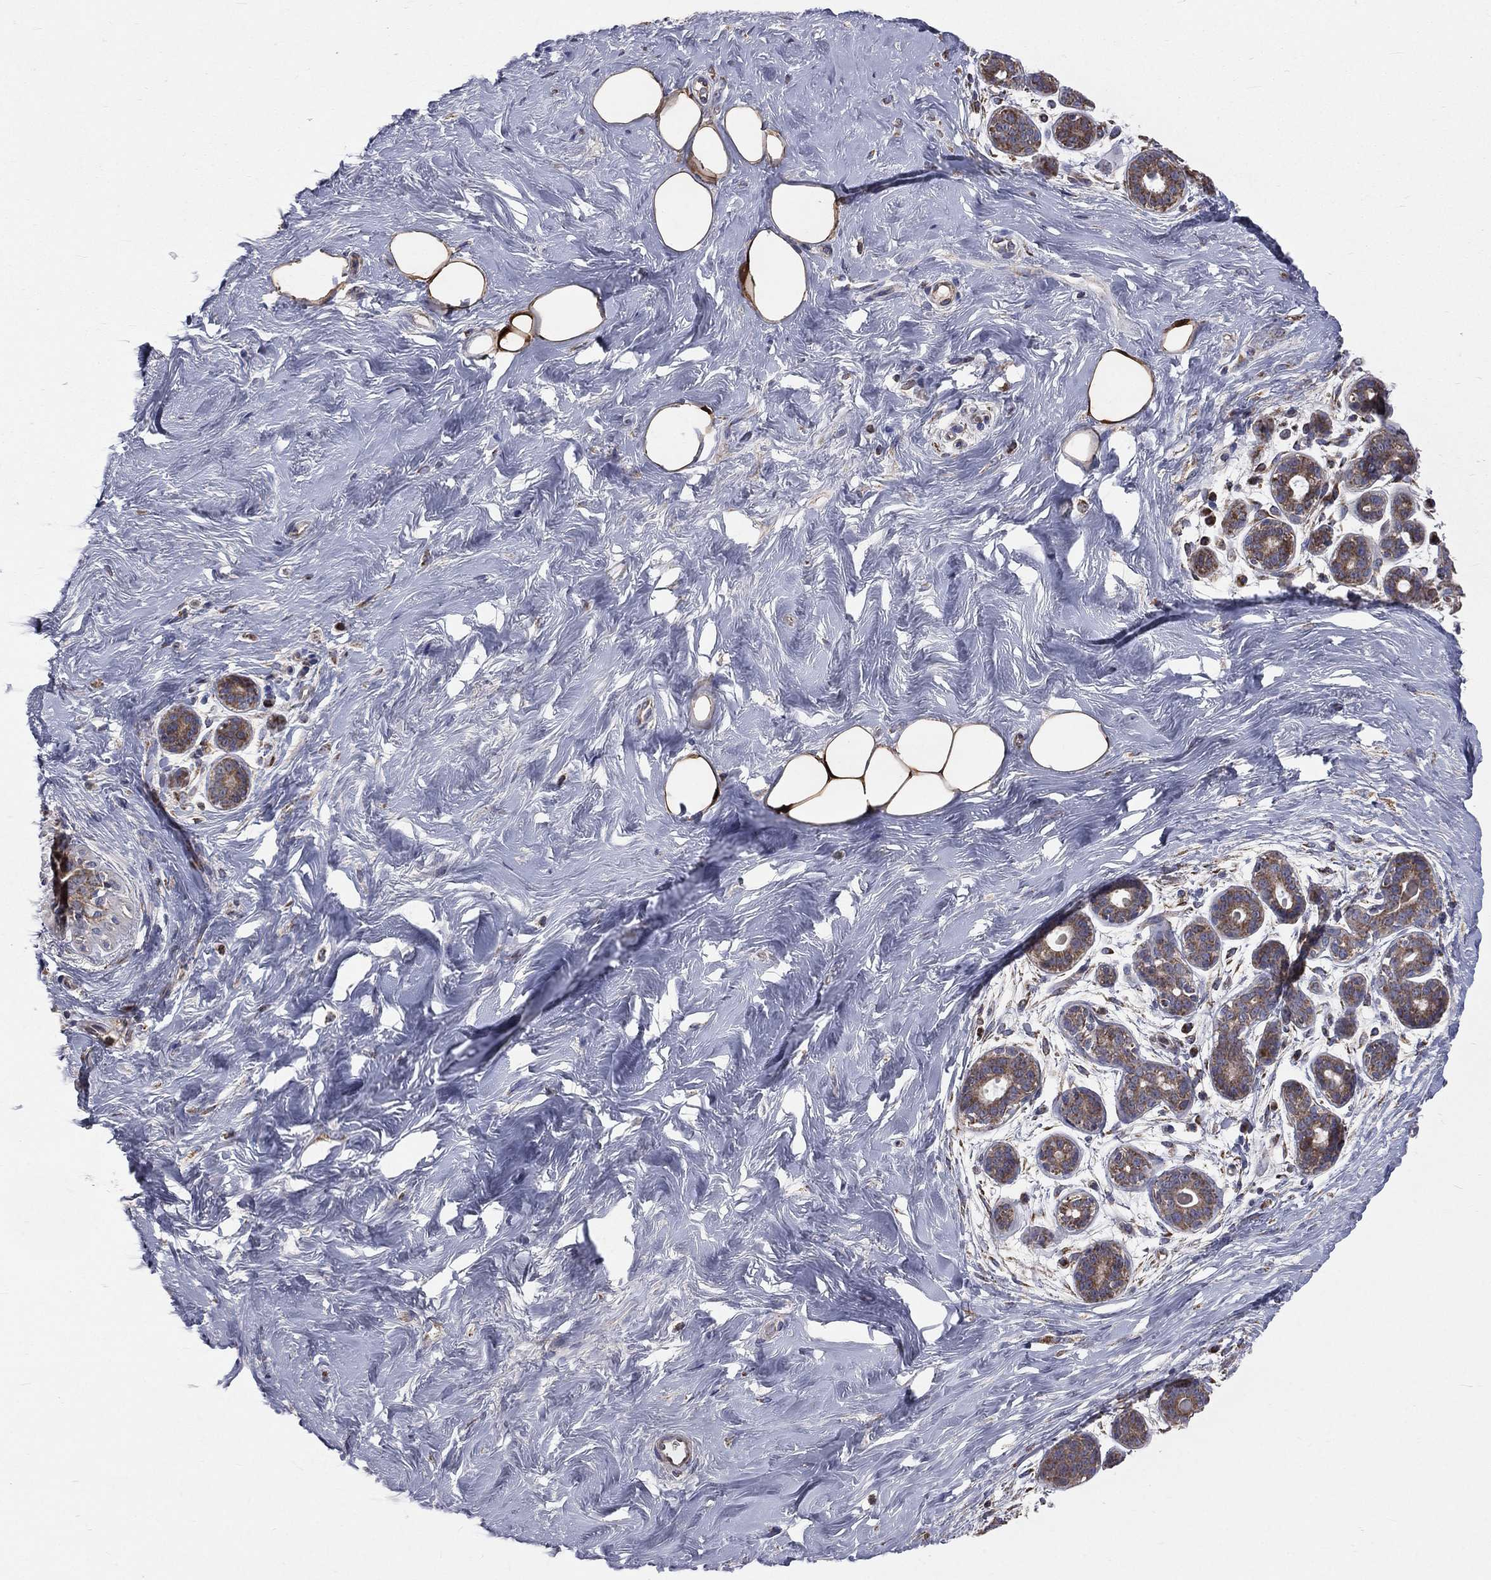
{"staining": {"intensity": "strong", "quantity": "25%-75%", "location": "cytoplasmic/membranous"}, "tissue": "breast", "cell_type": "Adipocytes", "image_type": "normal", "snomed": [{"axis": "morphology", "description": "Normal tissue, NOS"}, {"axis": "topography", "description": "Breast"}], "caption": "A photomicrograph showing strong cytoplasmic/membranous positivity in approximately 25%-75% of adipocytes in unremarkable breast, as visualized by brown immunohistochemical staining.", "gene": "GPD1", "patient": {"sex": "female", "age": 43}}